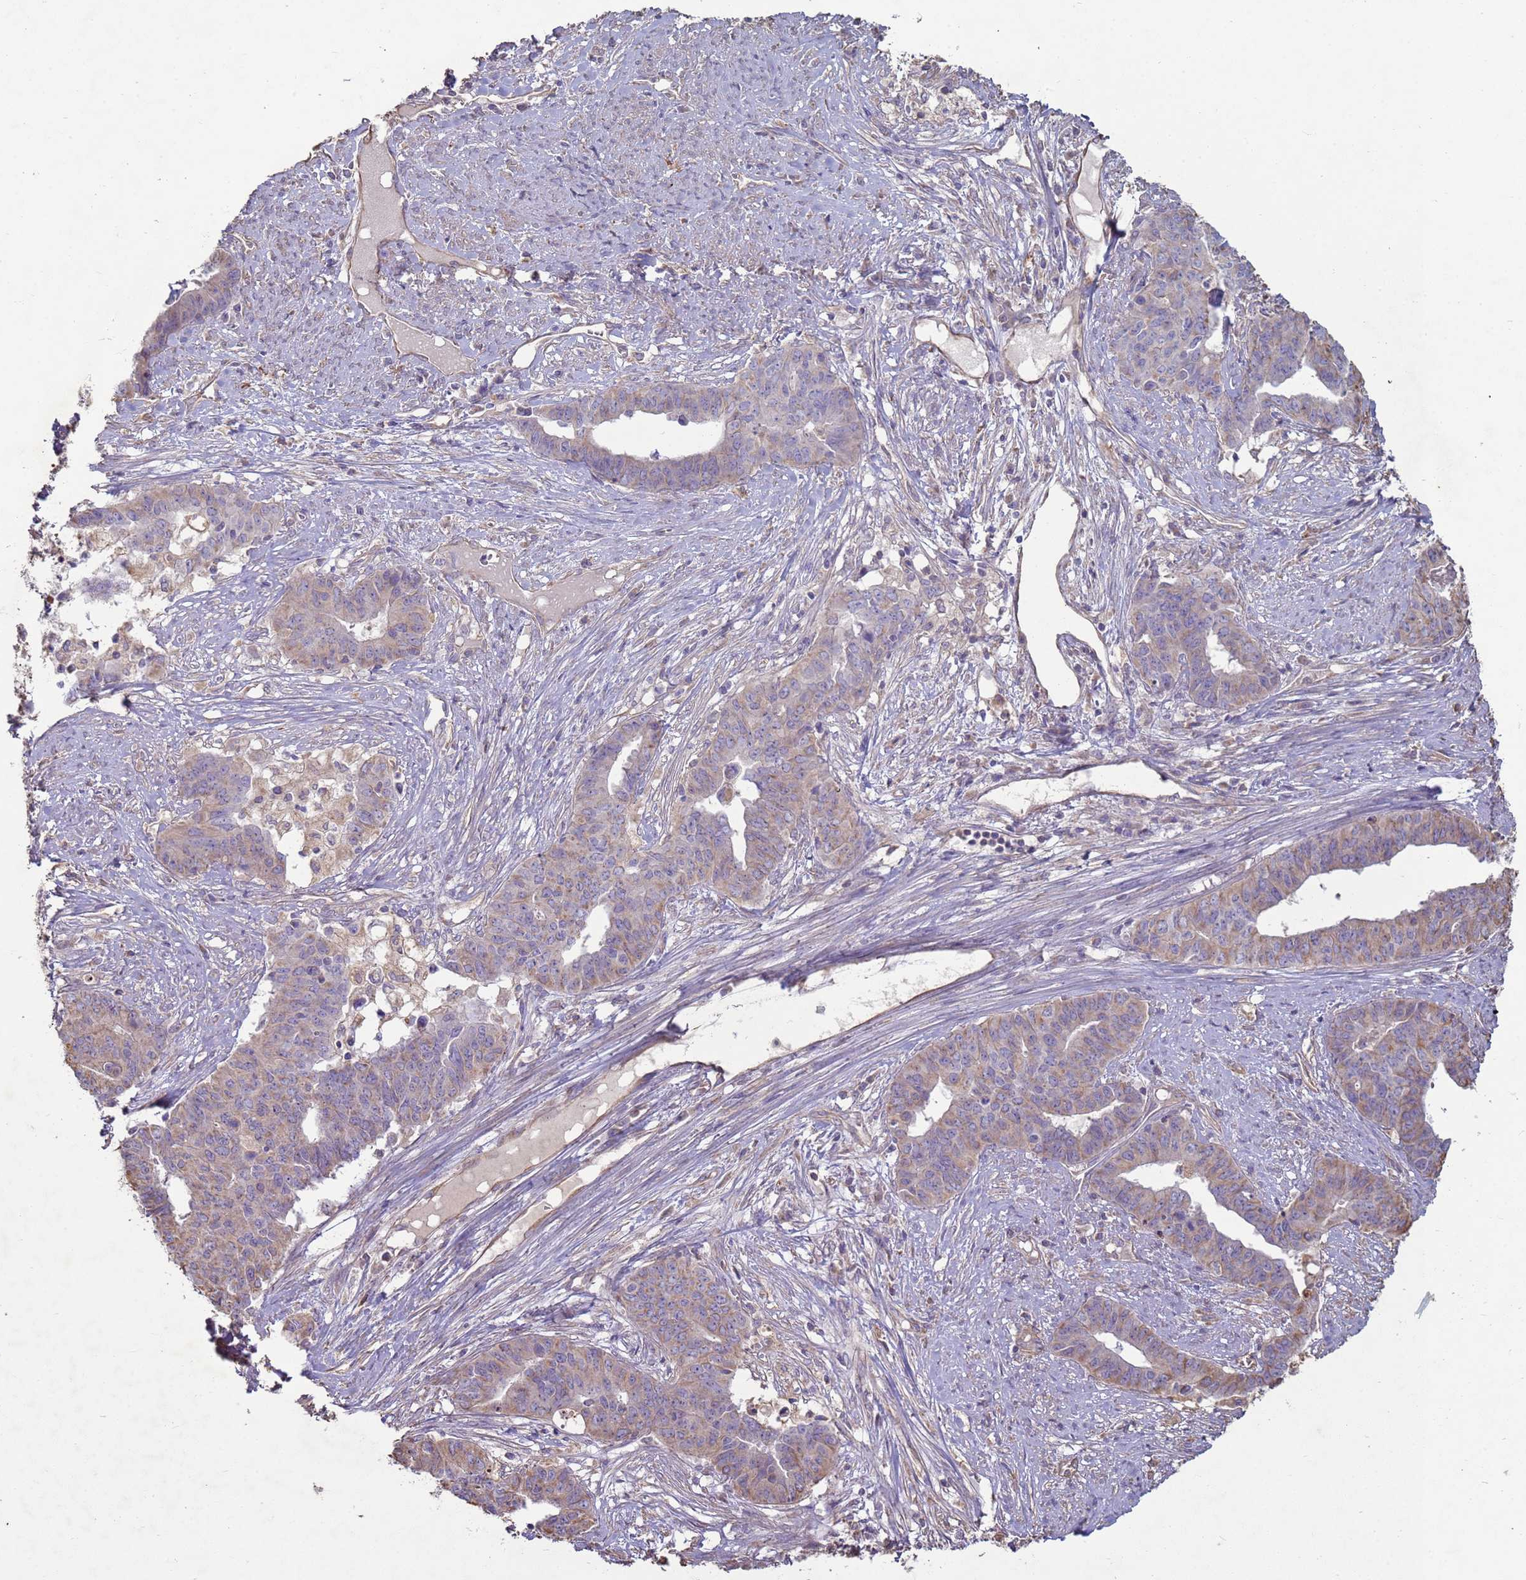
{"staining": {"intensity": "weak", "quantity": "25%-75%", "location": "cytoplasmic/membranous"}, "tissue": "endometrial cancer", "cell_type": "Tumor cells", "image_type": "cancer", "snomed": [{"axis": "morphology", "description": "Adenocarcinoma, NOS"}, {"axis": "topography", "description": "Endometrium"}], "caption": "Adenocarcinoma (endometrial) tissue shows weak cytoplasmic/membranous staining in about 25%-75% of tumor cells", "gene": "SGIP1", "patient": {"sex": "female", "age": 59}}